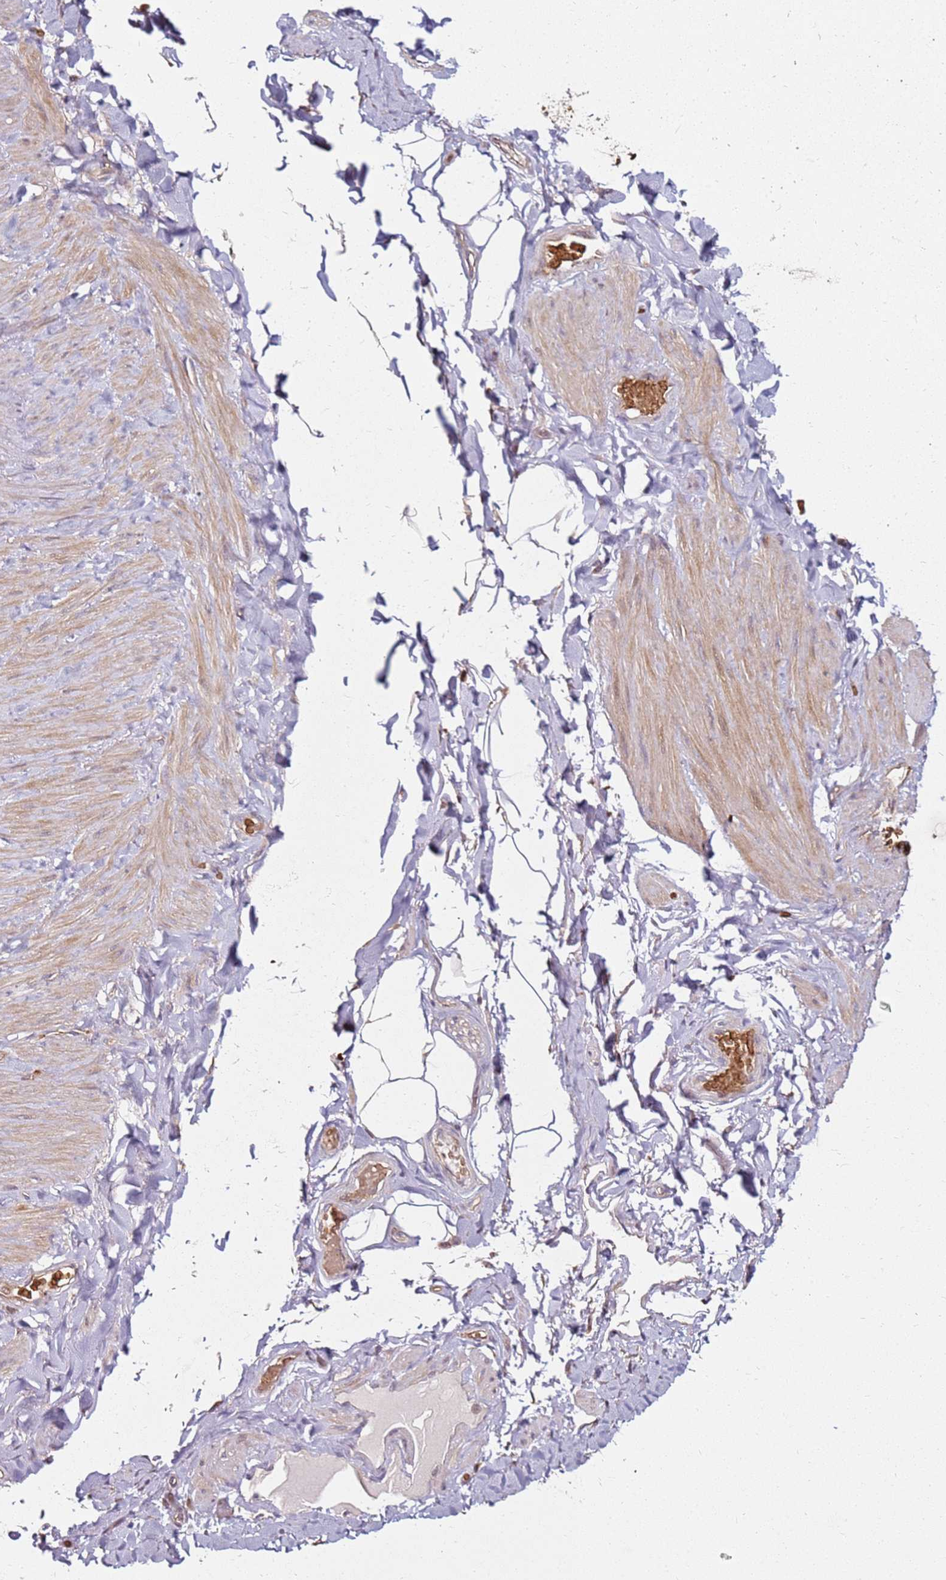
{"staining": {"intensity": "negative", "quantity": "none", "location": "none"}, "tissue": "adipose tissue", "cell_type": "Adipocytes", "image_type": "normal", "snomed": [{"axis": "morphology", "description": "Normal tissue, NOS"}, {"axis": "topography", "description": "Soft tissue"}, {"axis": "topography", "description": "Vascular tissue"}], "caption": "Adipocytes show no significant protein positivity in unremarkable adipose tissue. (Immunohistochemistry, brightfield microscopy, high magnification).", "gene": "RNF11", "patient": {"sex": "male", "age": 54}}